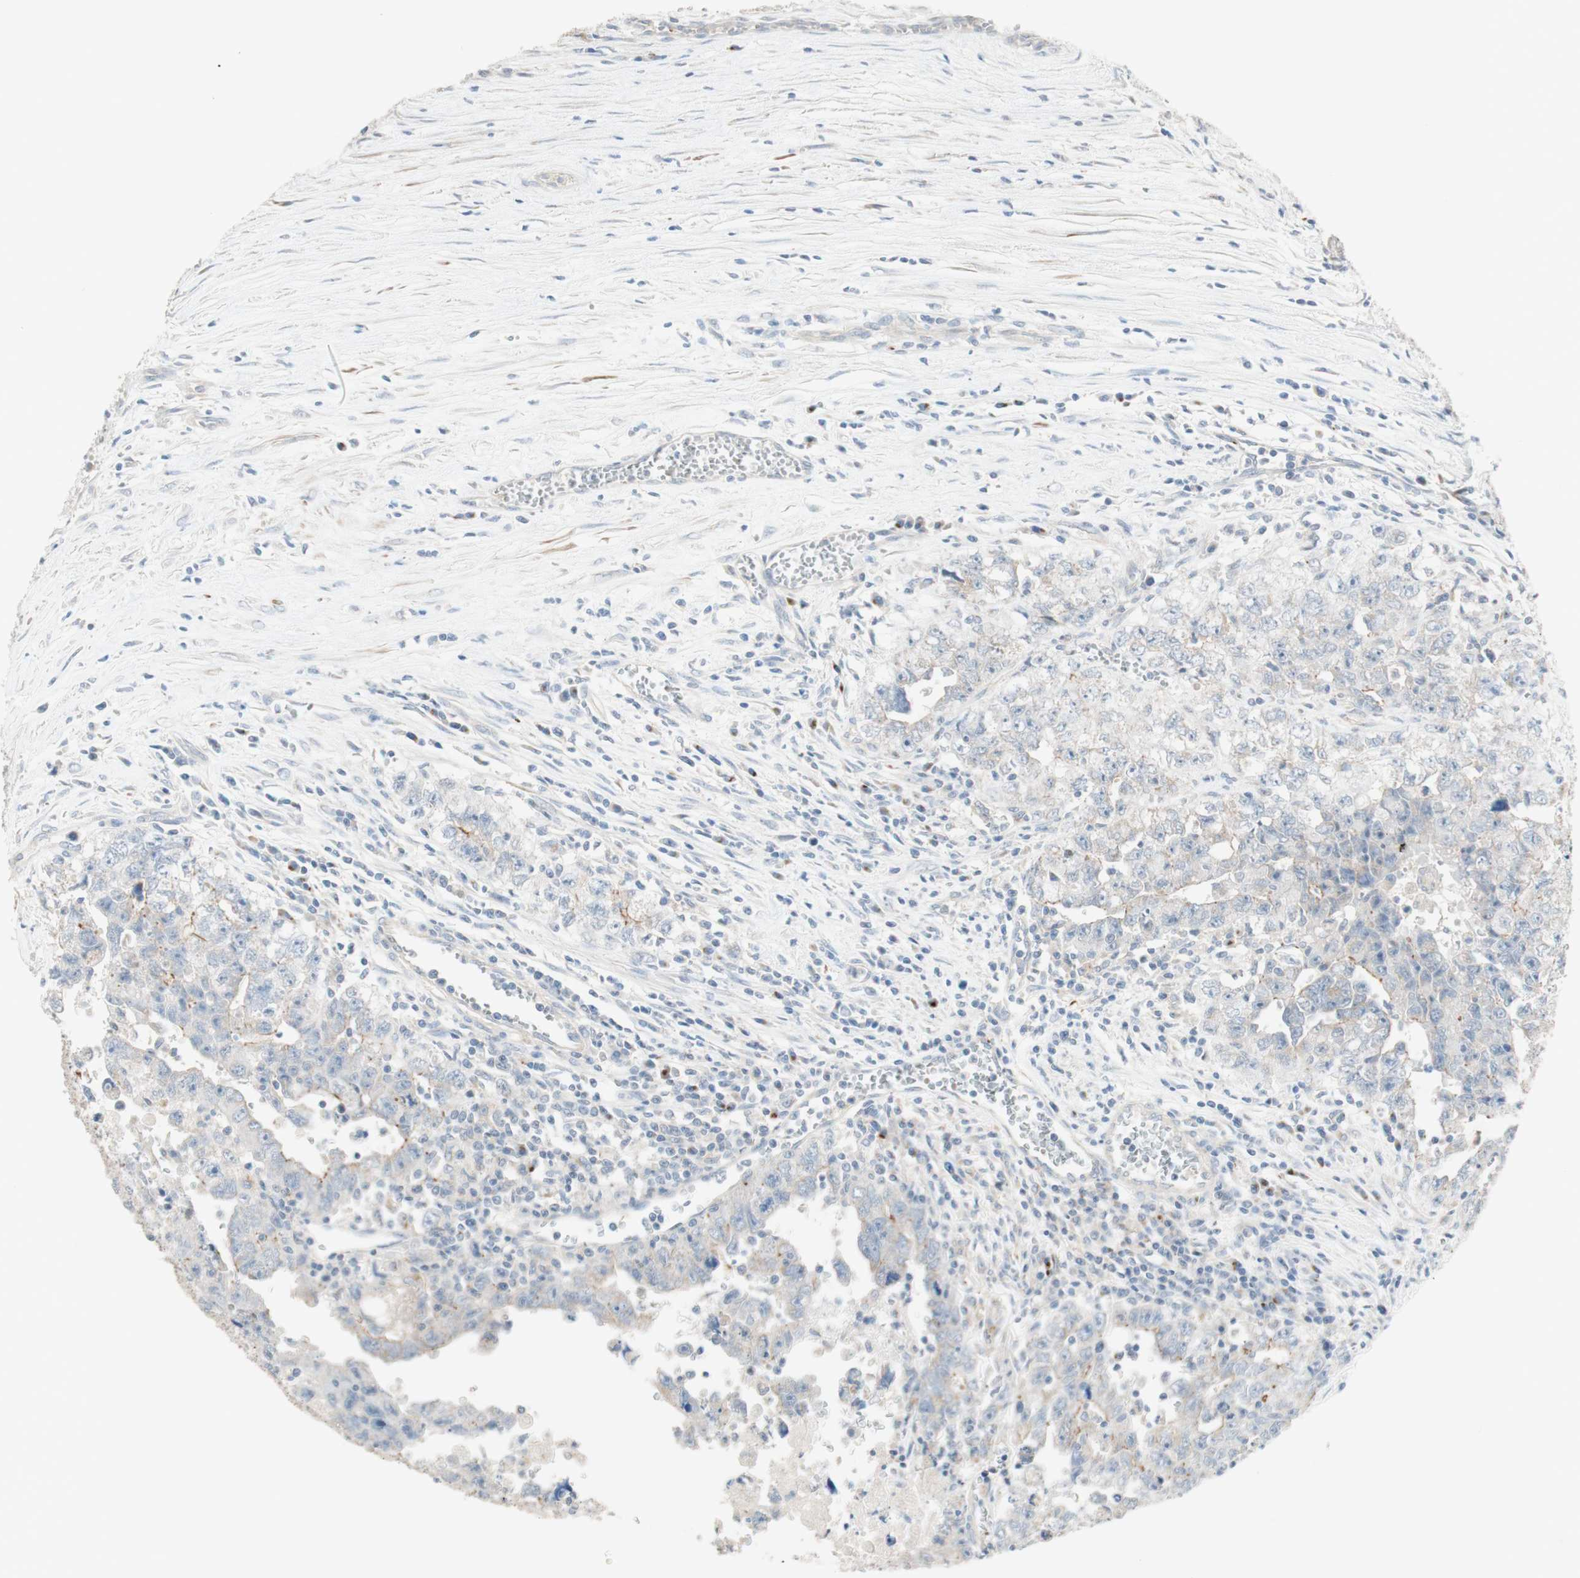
{"staining": {"intensity": "moderate", "quantity": "<25%", "location": "cytoplasmic/membranous"}, "tissue": "testis cancer", "cell_type": "Tumor cells", "image_type": "cancer", "snomed": [{"axis": "morphology", "description": "Carcinoma, Embryonal, NOS"}, {"axis": "topography", "description": "Testis"}], "caption": "An image of embryonal carcinoma (testis) stained for a protein exhibits moderate cytoplasmic/membranous brown staining in tumor cells.", "gene": "MANEA", "patient": {"sex": "male", "age": 28}}